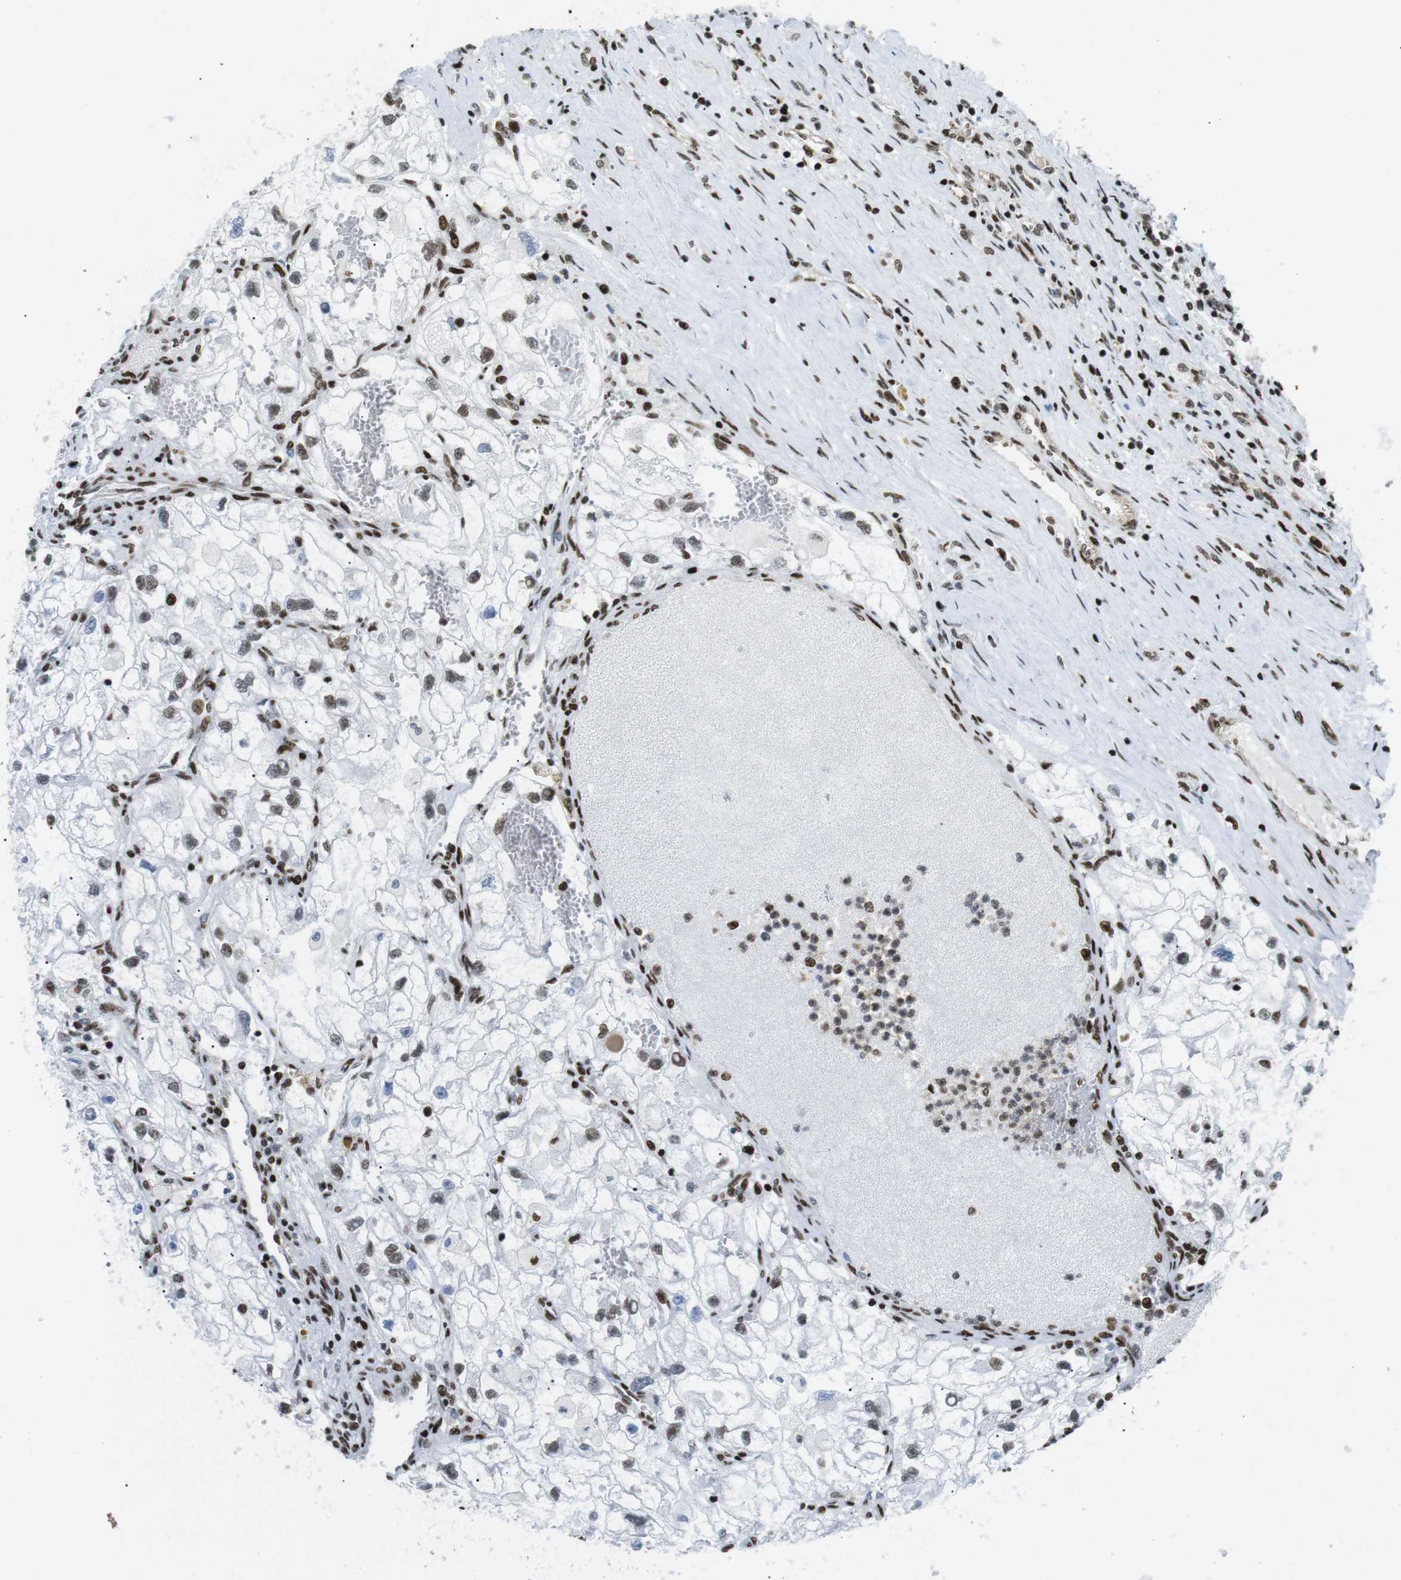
{"staining": {"intensity": "moderate", "quantity": "25%-75%", "location": "nuclear"}, "tissue": "renal cancer", "cell_type": "Tumor cells", "image_type": "cancer", "snomed": [{"axis": "morphology", "description": "Adenocarcinoma, NOS"}, {"axis": "topography", "description": "Kidney"}], "caption": "This image displays immunohistochemistry staining of adenocarcinoma (renal), with medium moderate nuclear staining in about 25%-75% of tumor cells.", "gene": "ARID1A", "patient": {"sex": "female", "age": 70}}